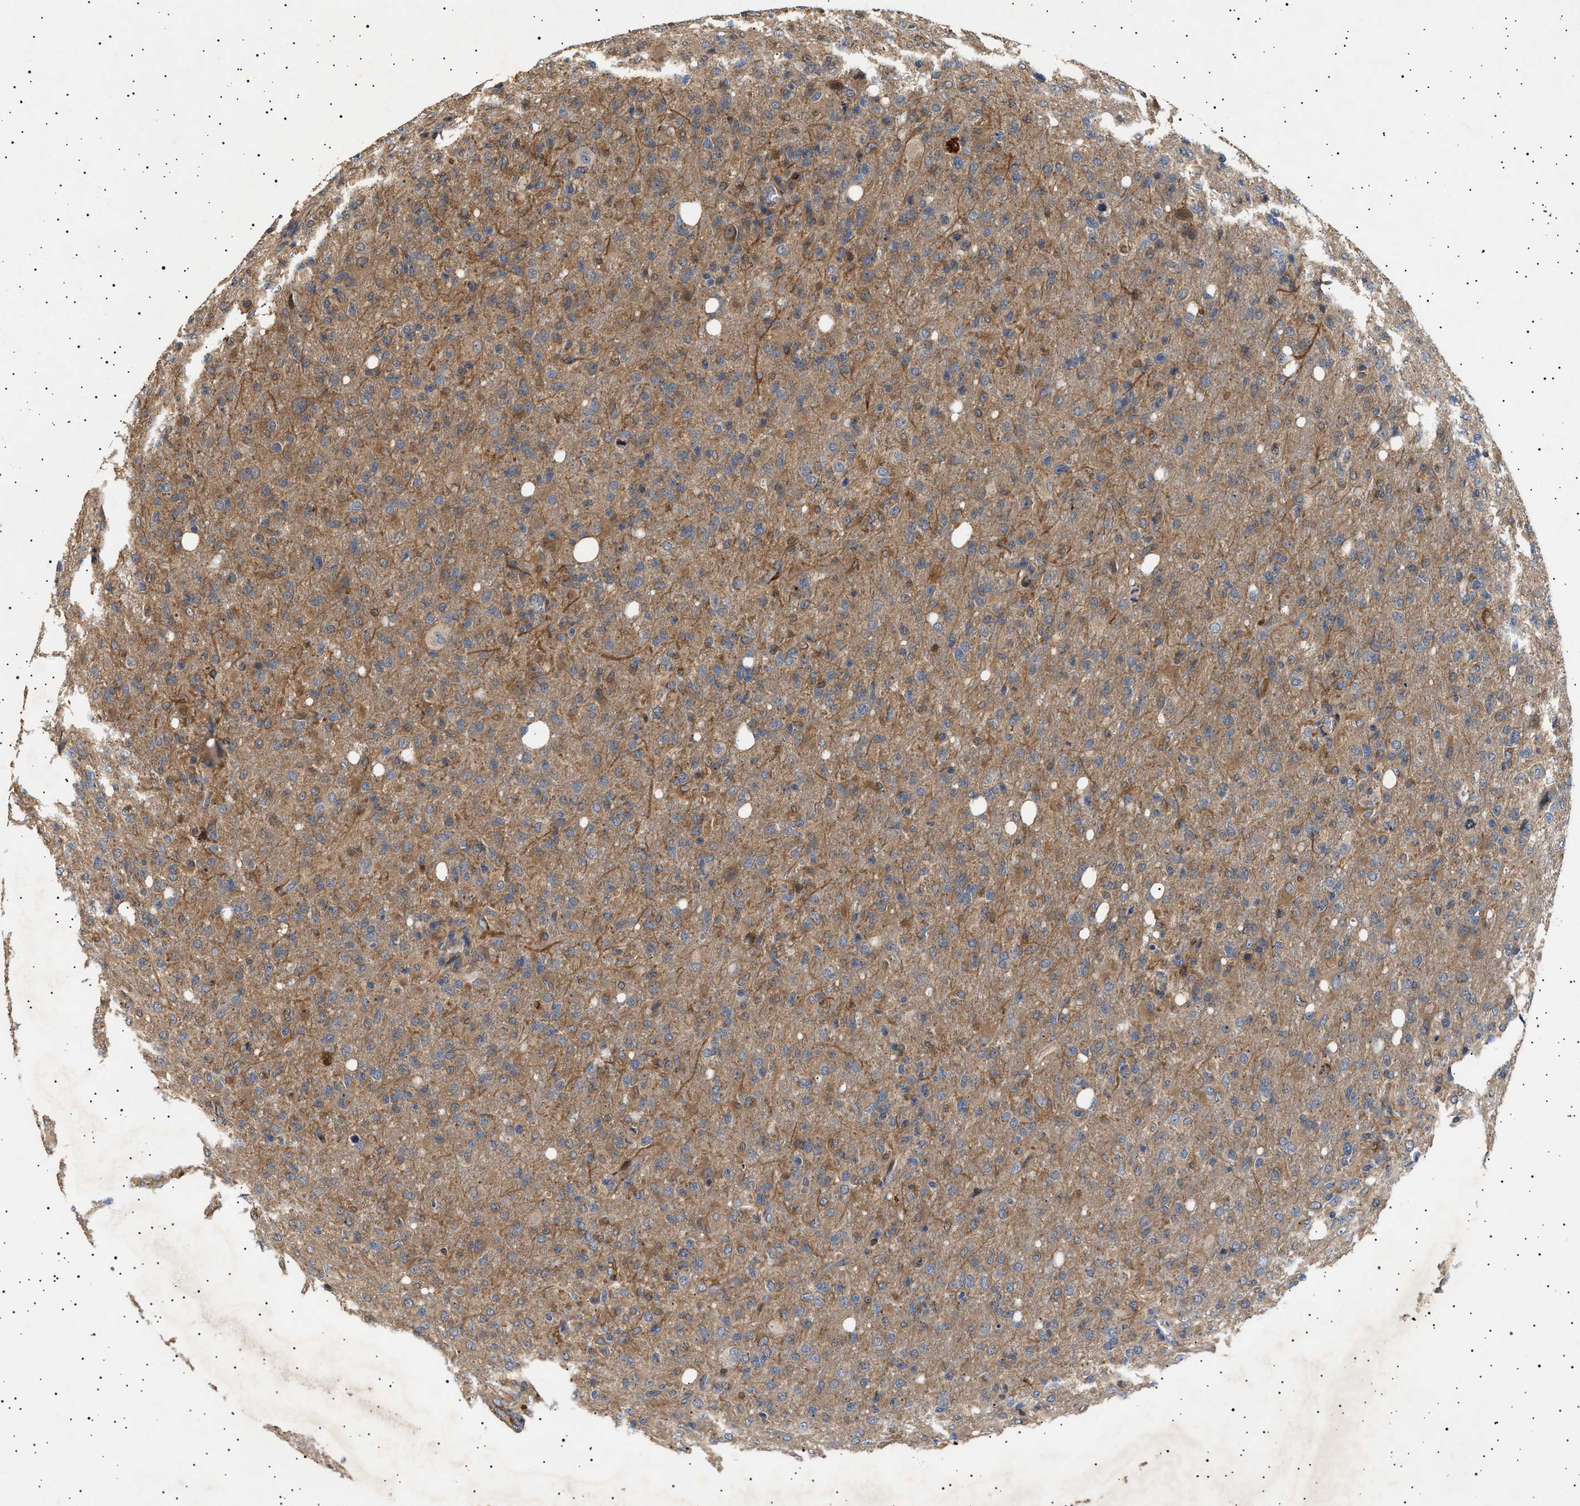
{"staining": {"intensity": "weak", "quantity": ">75%", "location": "cytoplasmic/membranous"}, "tissue": "glioma", "cell_type": "Tumor cells", "image_type": "cancer", "snomed": [{"axis": "morphology", "description": "Glioma, malignant, High grade"}, {"axis": "topography", "description": "Brain"}], "caption": "Immunohistochemical staining of glioma reveals low levels of weak cytoplasmic/membranous expression in about >75% of tumor cells. Immunohistochemistry stains the protein of interest in brown and the nuclei are stained blue.", "gene": "GUCY1B1", "patient": {"sex": "female", "age": 57}}